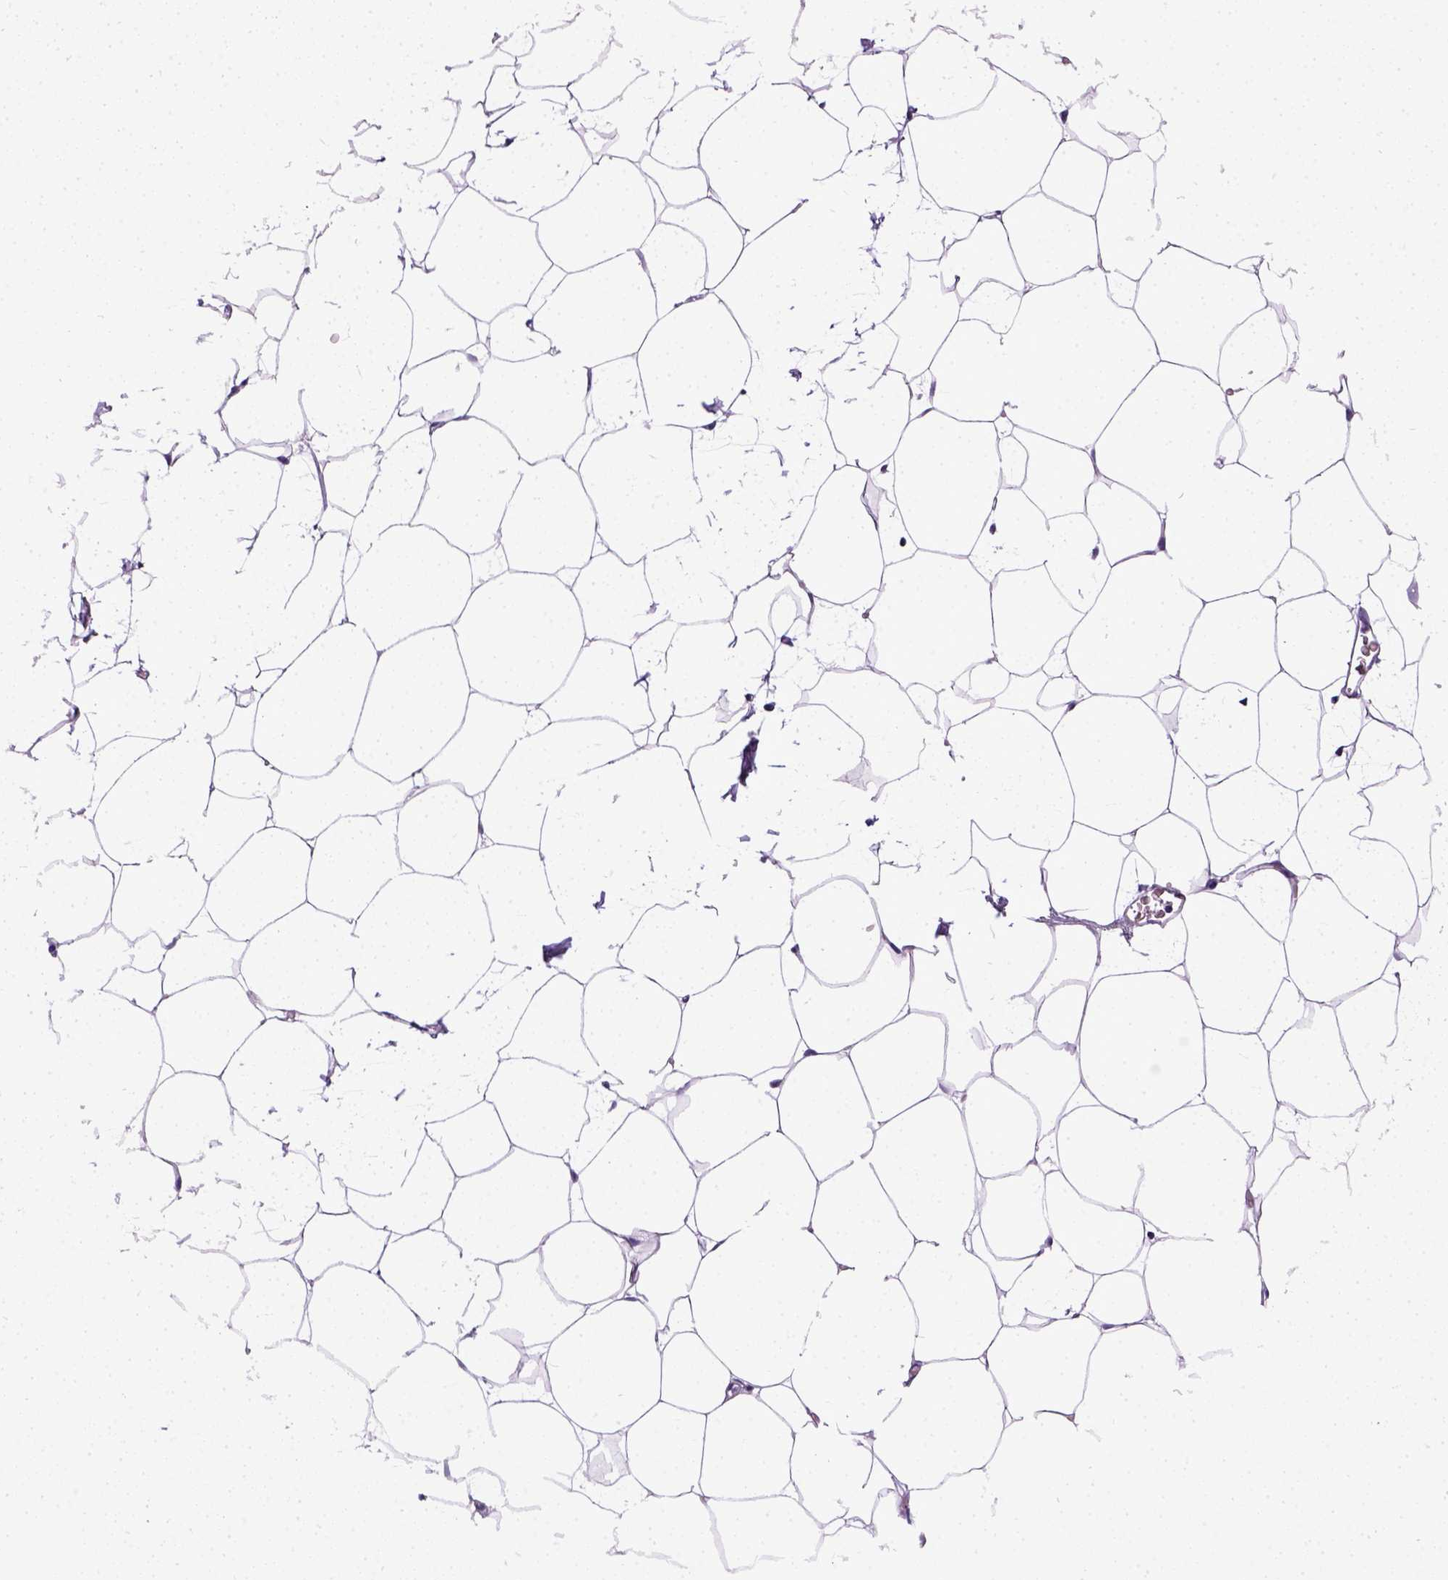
{"staining": {"intensity": "negative", "quantity": "none", "location": "none"}, "tissue": "adipose tissue", "cell_type": "Adipocytes", "image_type": "normal", "snomed": [{"axis": "morphology", "description": "Normal tissue, NOS"}, {"axis": "topography", "description": "Adipose tissue"}], "caption": "Immunohistochemistry micrograph of benign adipose tissue stained for a protein (brown), which reveals no positivity in adipocytes. (DAB (3,3'-diaminobenzidine) immunohistochemistry (IHC), high magnification).", "gene": "ENG", "patient": {"sex": "male", "age": 57}}